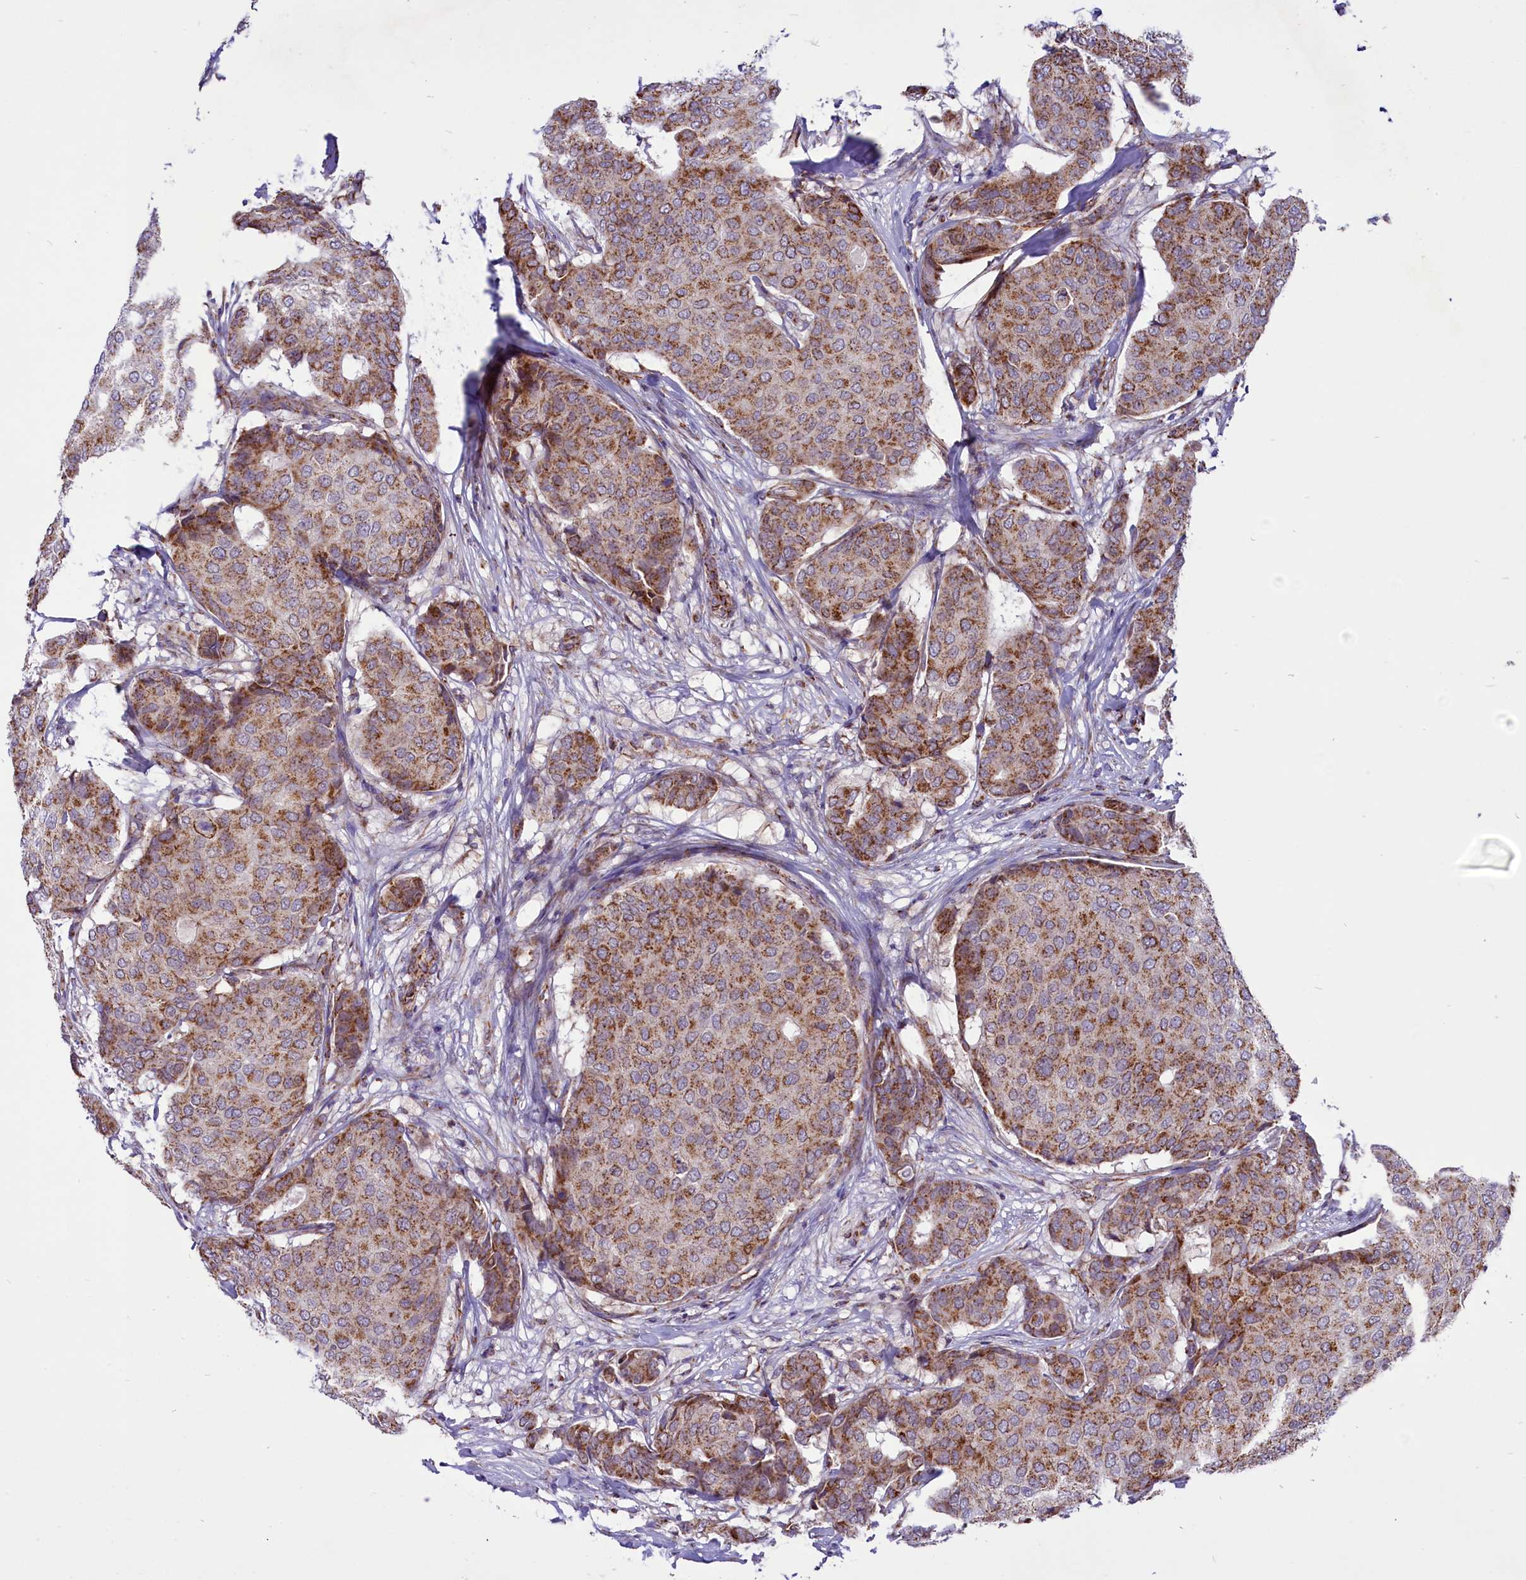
{"staining": {"intensity": "moderate", "quantity": "25%-75%", "location": "cytoplasmic/membranous"}, "tissue": "breast cancer", "cell_type": "Tumor cells", "image_type": "cancer", "snomed": [{"axis": "morphology", "description": "Duct carcinoma"}, {"axis": "topography", "description": "Breast"}], "caption": "Immunohistochemistry (IHC) of human breast cancer (intraductal carcinoma) displays medium levels of moderate cytoplasmic/membranous expression in about 25%-75% of tumor cells.", "gene": "COX17", "patient": {"sex": "female", "age": 75}}